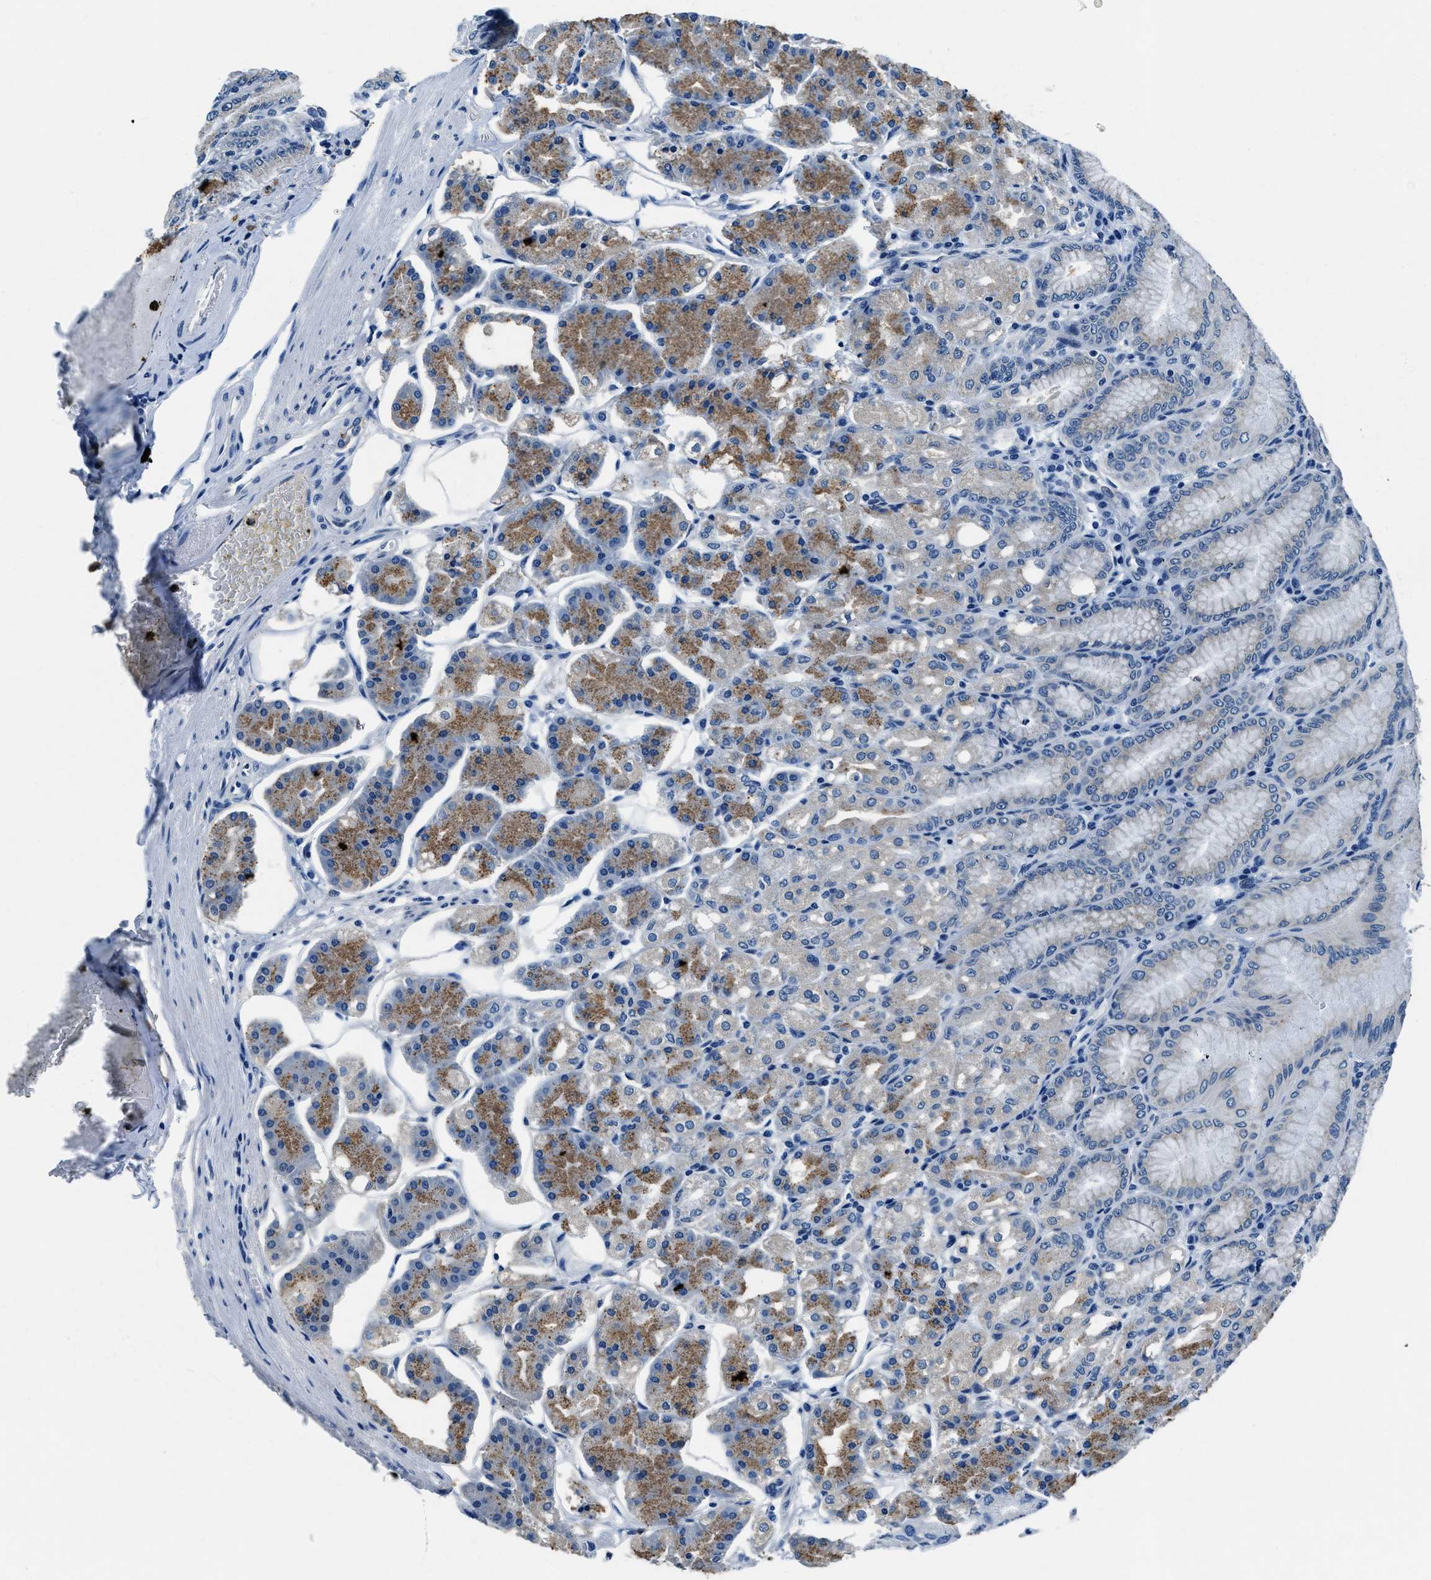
{"staining": {"intensity": "moderate", "quantity": "25%-75%", "location": "cytoplasmic/membranous"}, "tissue": "stomach", "cell_type": "Glandular cells", "image_type": "normal", "snomed": [{"axis": "morphology", "description": "Normal tissue, NOS"}, {"axis": "topography", "description": "Stomach, lower"}], "caption": "An immunohistochemistry image of unremarkable tissue is shown. Protein staining in brown labels moderate cytoplasmic/membranous positivity in stomach within glandular cells.", "gene": "UBAC2", "patient": {"sex": "male", "age": 71}}